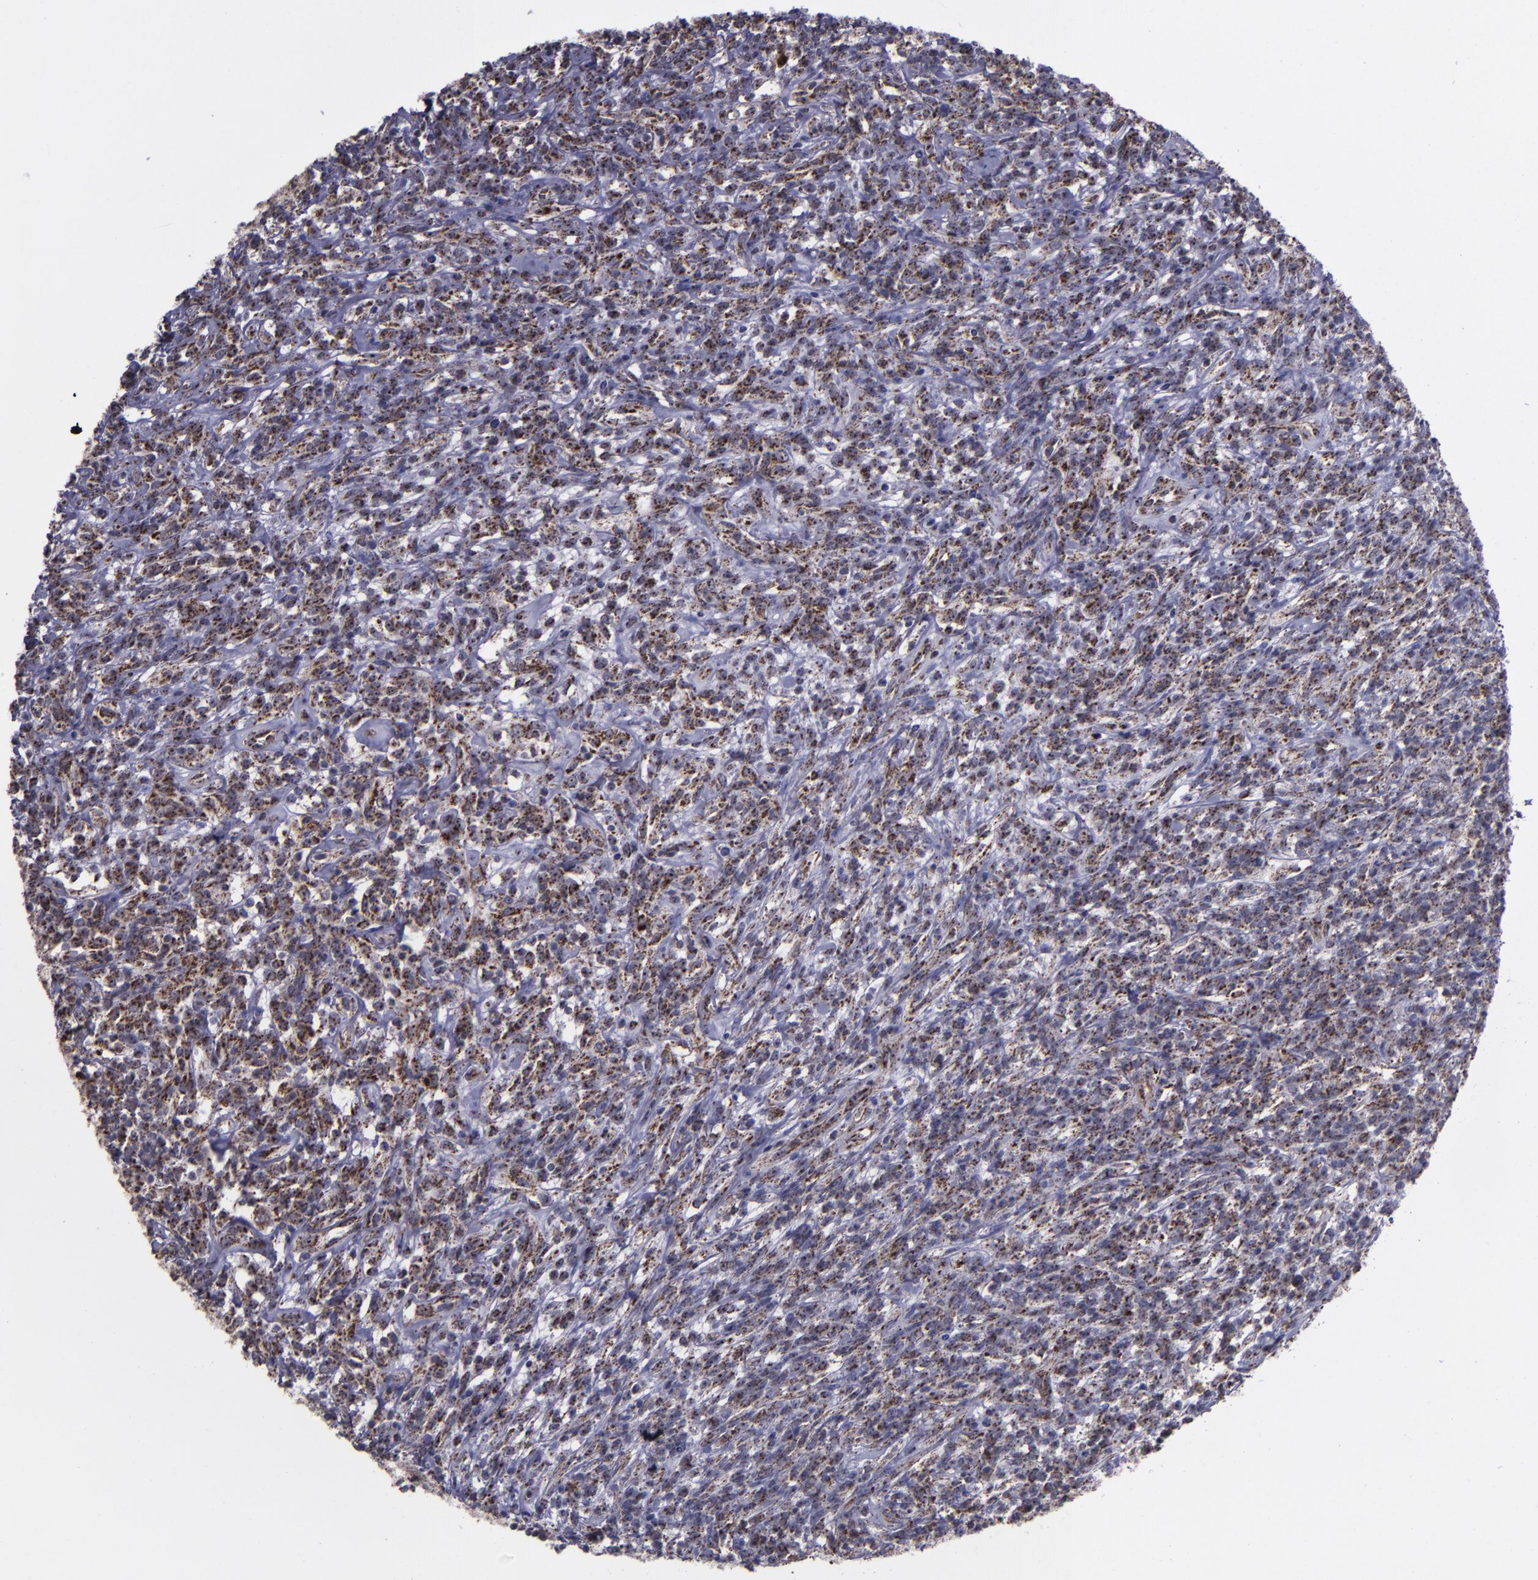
{"staining": {"intensity": "moderate", "quantity": ">75%", "location": "cytoplasmic/membranous"}, "tissue": "lymphoma", "cell_type": "Tumor cells", "image_type": "cancer", "snomed": [{"axis": "morphology", "description": "Malignant lymphoma, non-Hodgkin's type, High grade"}, {"axis": "topography", "description": "Lymph node"}], "caption": "The immunohistochemical stain highlights moderate cytoplasmic/membranous positivity in tumor cells of high-grade malignant lymphoma, non-Hodgkin's type tissue. Immunohistochemistry stains the protein of interest in brown and the nuclei are stained blue.", "gene": "LONP1", "patient": {"sex": "female", "age": 73}}